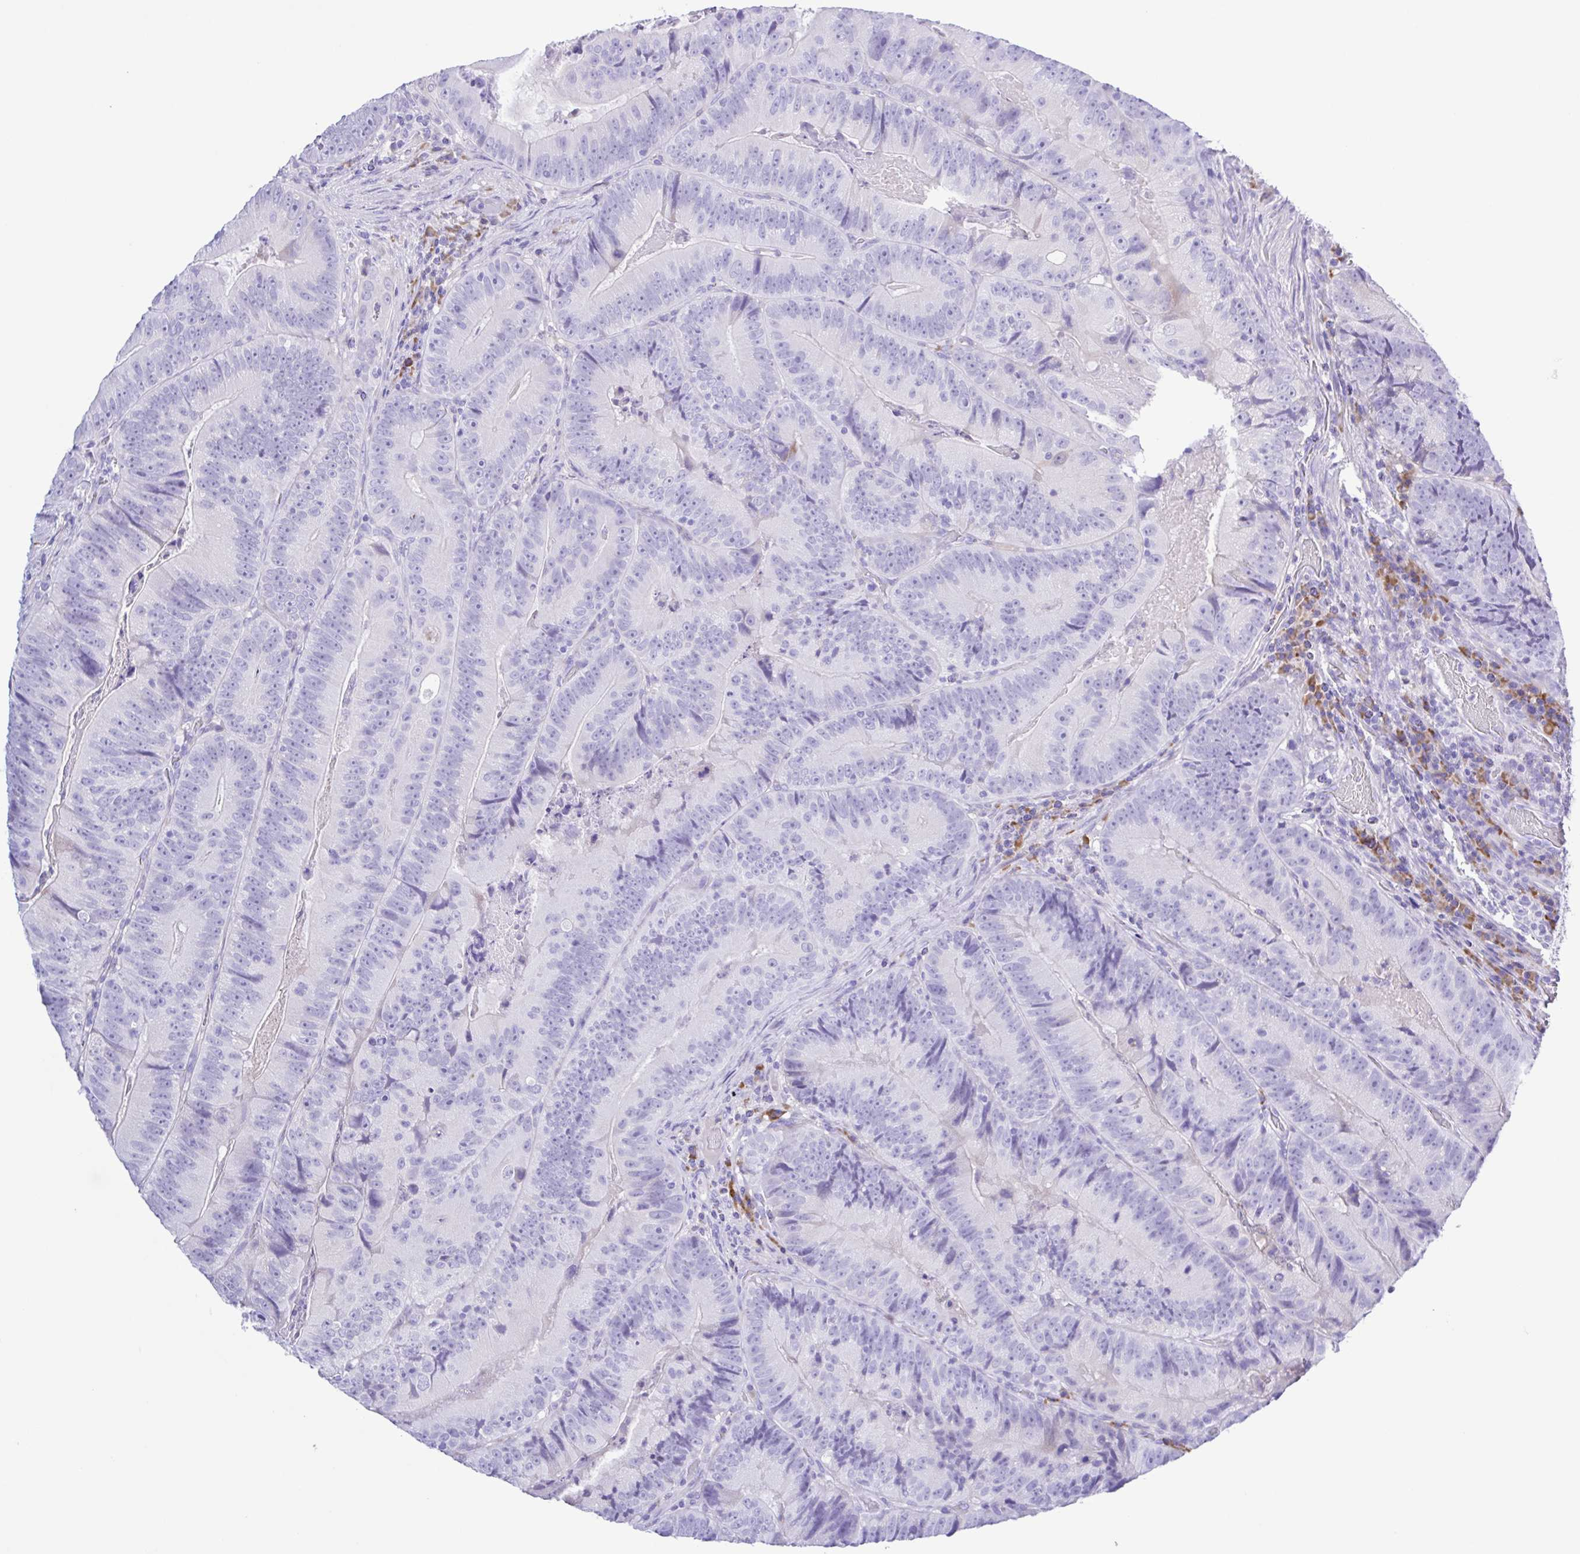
{"staining": {"intensity": "negative", "quantity": "none", "location": "none"}, "tissue": "colorectal cancer", "cell_type": "Tumor cells", "image_type": "cancer", "snomed": [{"axis": "morphology", "description": "Adenocarcinoma, NOS"}, {"axis": "topography", "description": "Colon"}], "caption": "There is no significant expression in tumor cells of colorectal cancer (adenocarcinoma).", "gene": "GPR17", "patient": {"sex": "female", "age": 86}}